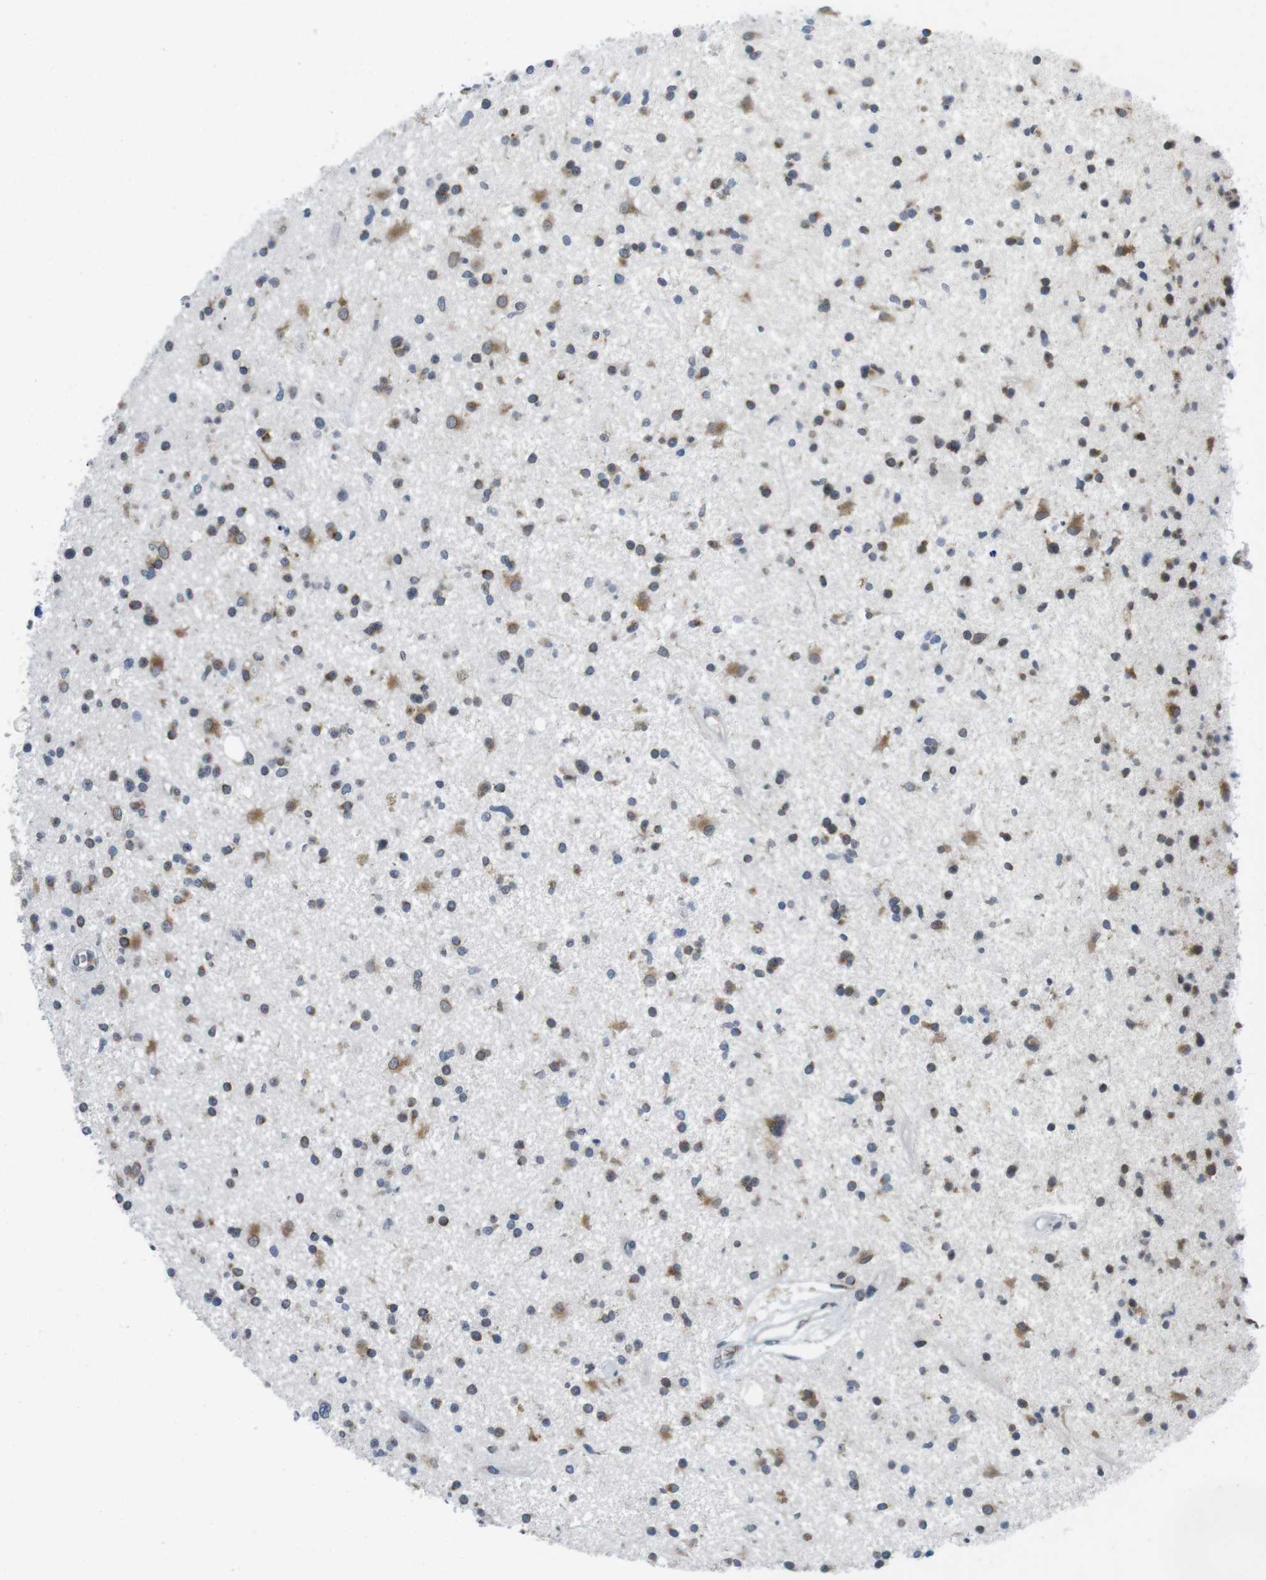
{"staining": {"intensity": "moderate", "quantity": "<25%", "location": "cytoplasmic/membranous"}, "tissue": "glioma", "cell_type": "Tumor cells", "image_type": "cancer", "snomed": [{"axis": "morphology", "description": "Glioma, malignant, High grade"}, {"axis": "topography", "description": "Brain"}], "caption": "Immunohistochemistry (IHC) (DAB (3,3'-diaminobenzidine)) staining of glioma displays moderate cytoplasmic/membranous protein expression in about <25% of tumor cells. The protein is stained brown, and the nuclei are stained in blue (DAB IHC with brightfield microscopy, high magnification).", "gene": "ERGIC3", "patient": {"sex": "male", "age": 33}}